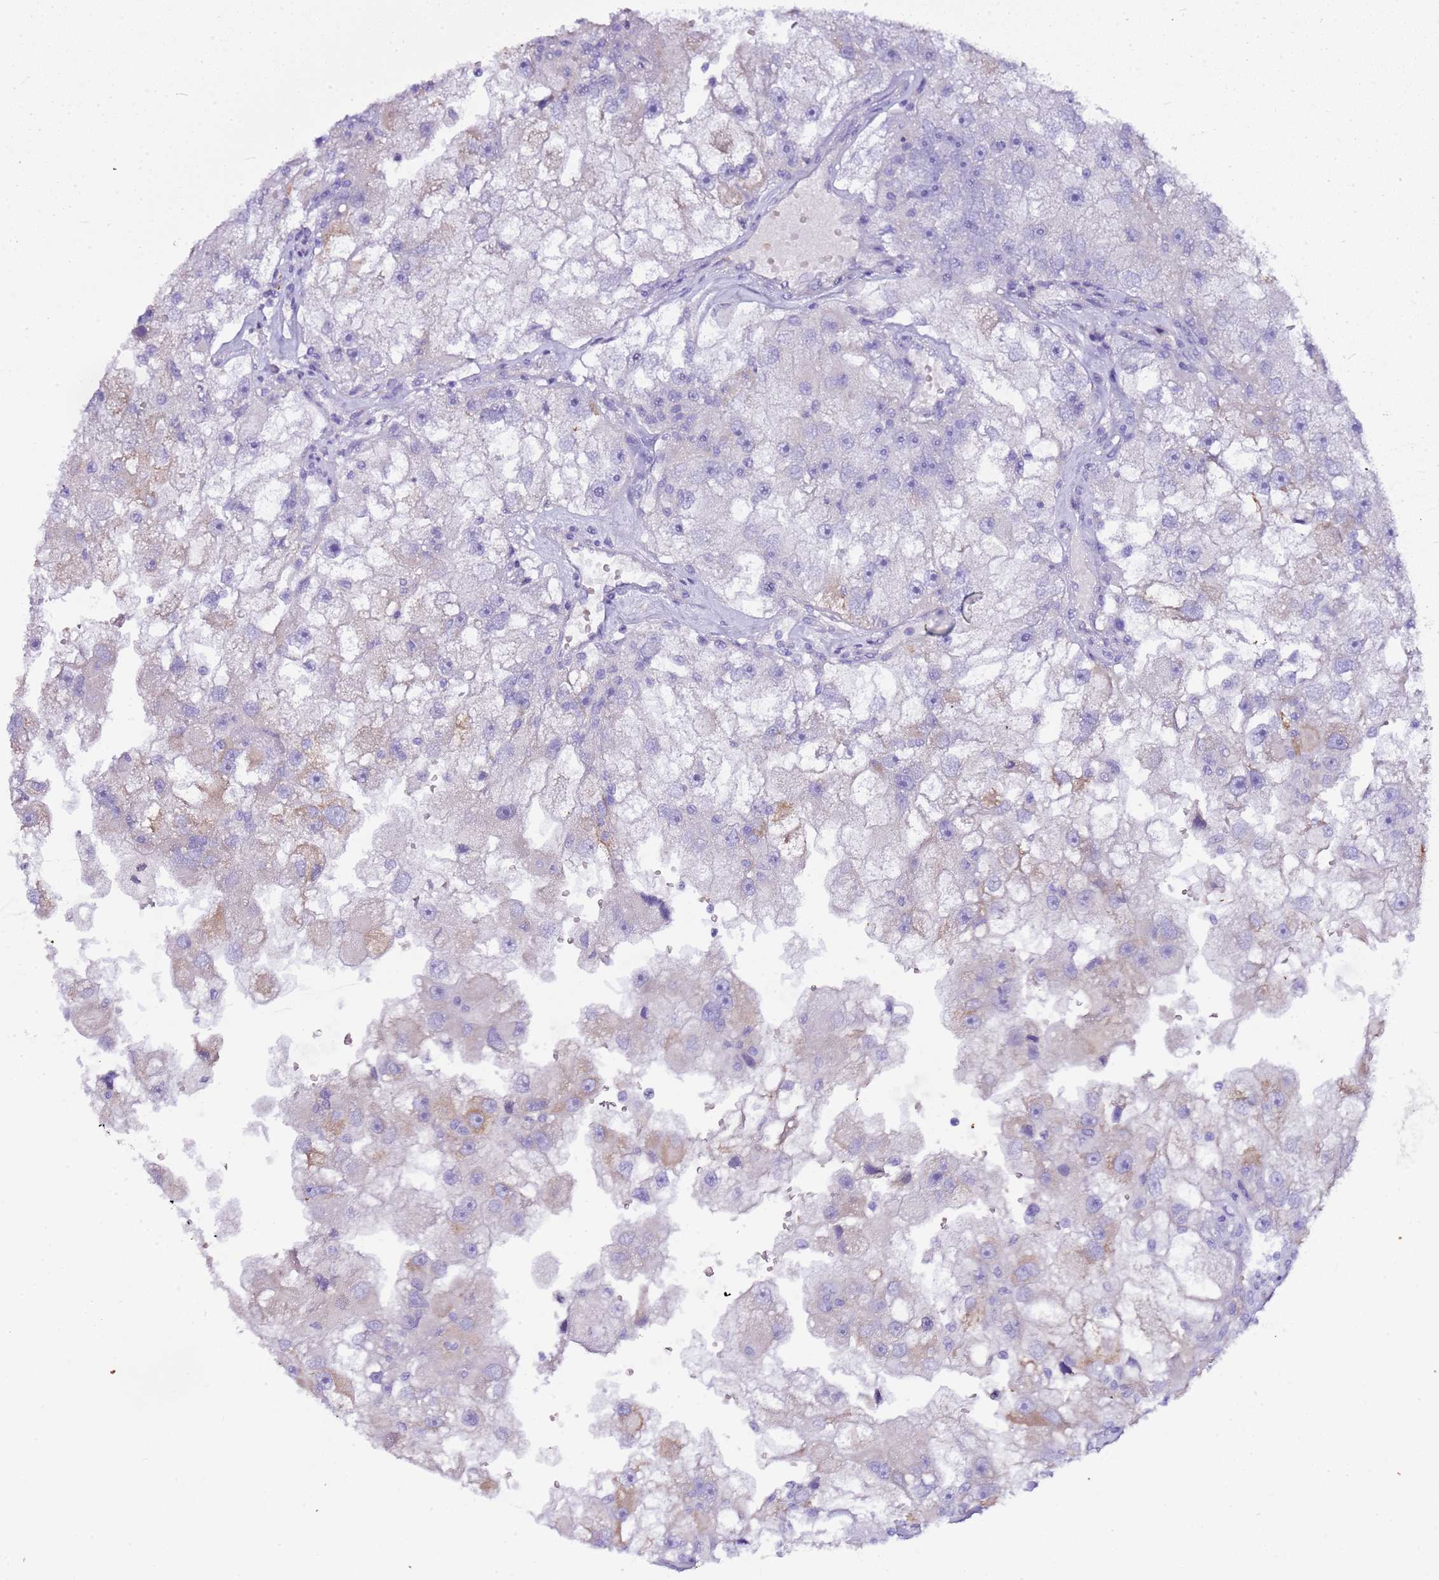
{"staining": {"intensity": "weak", "quantity": "<25%", "location": "cytoplasmic/membranous"}, "tissue": "renal cancer", "cell_type": "Tumor cells", "image_type": "cancer", "snomed": [{"axis": "morphology", "description": "Adenocarcinoma, NOS"}, {"axis": "topography", "description": "Kidney"}], "caption": "A micrograph of renal cancer (adenocarcinoma) stained for a protein reveals no brown staining in tumor cells.", "gene": "DCDC2B", "patient": {"sex": "male", "age": 63}}